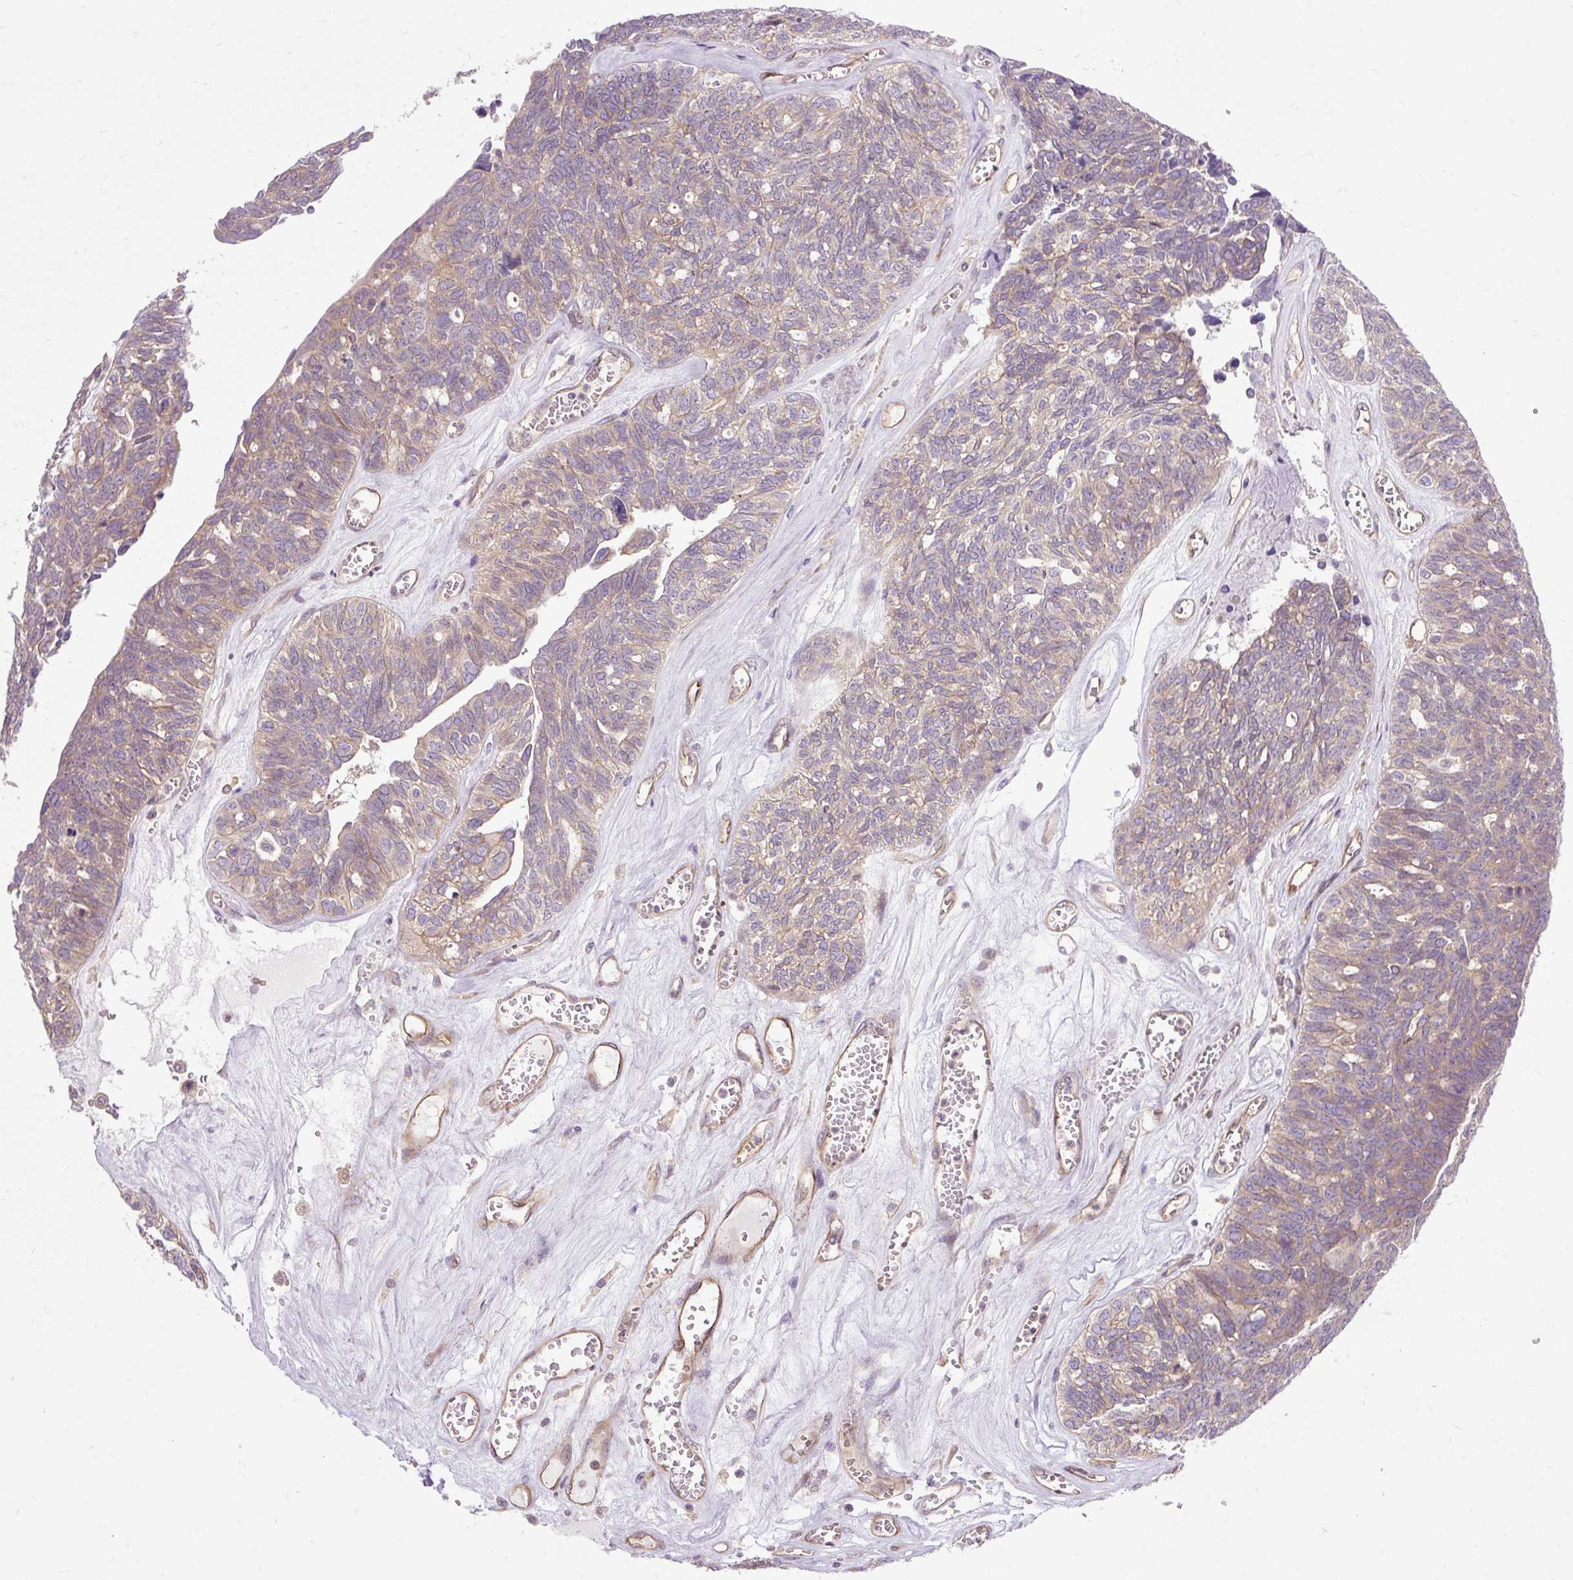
{"staining": {"intensity": "negative", "quantity": "none", "location": "none"}, "tissue": "ovarian cancer", "cell_type": "Tumor cells", "image_type": "cancer", "snomed": [{"axis": "morphology", "description": "Cystadenocarcinoma, serous, NOS"}, {"axis": "topography", "description": "Ovary"}], "caption": "High magnification brightfield microscopy of ovarian cancer stained with DAB (brown) and counterstained with hematoxylin (blue): tumor cells show no significant staining. (Stains: DAB immunohistochemistry (IHC) with hematoxylin counter stain, Microscopy: brightfield microscopy at high magnification).", "gene": "CCDC93", "patient": {"sex": "female", "age": 79}}